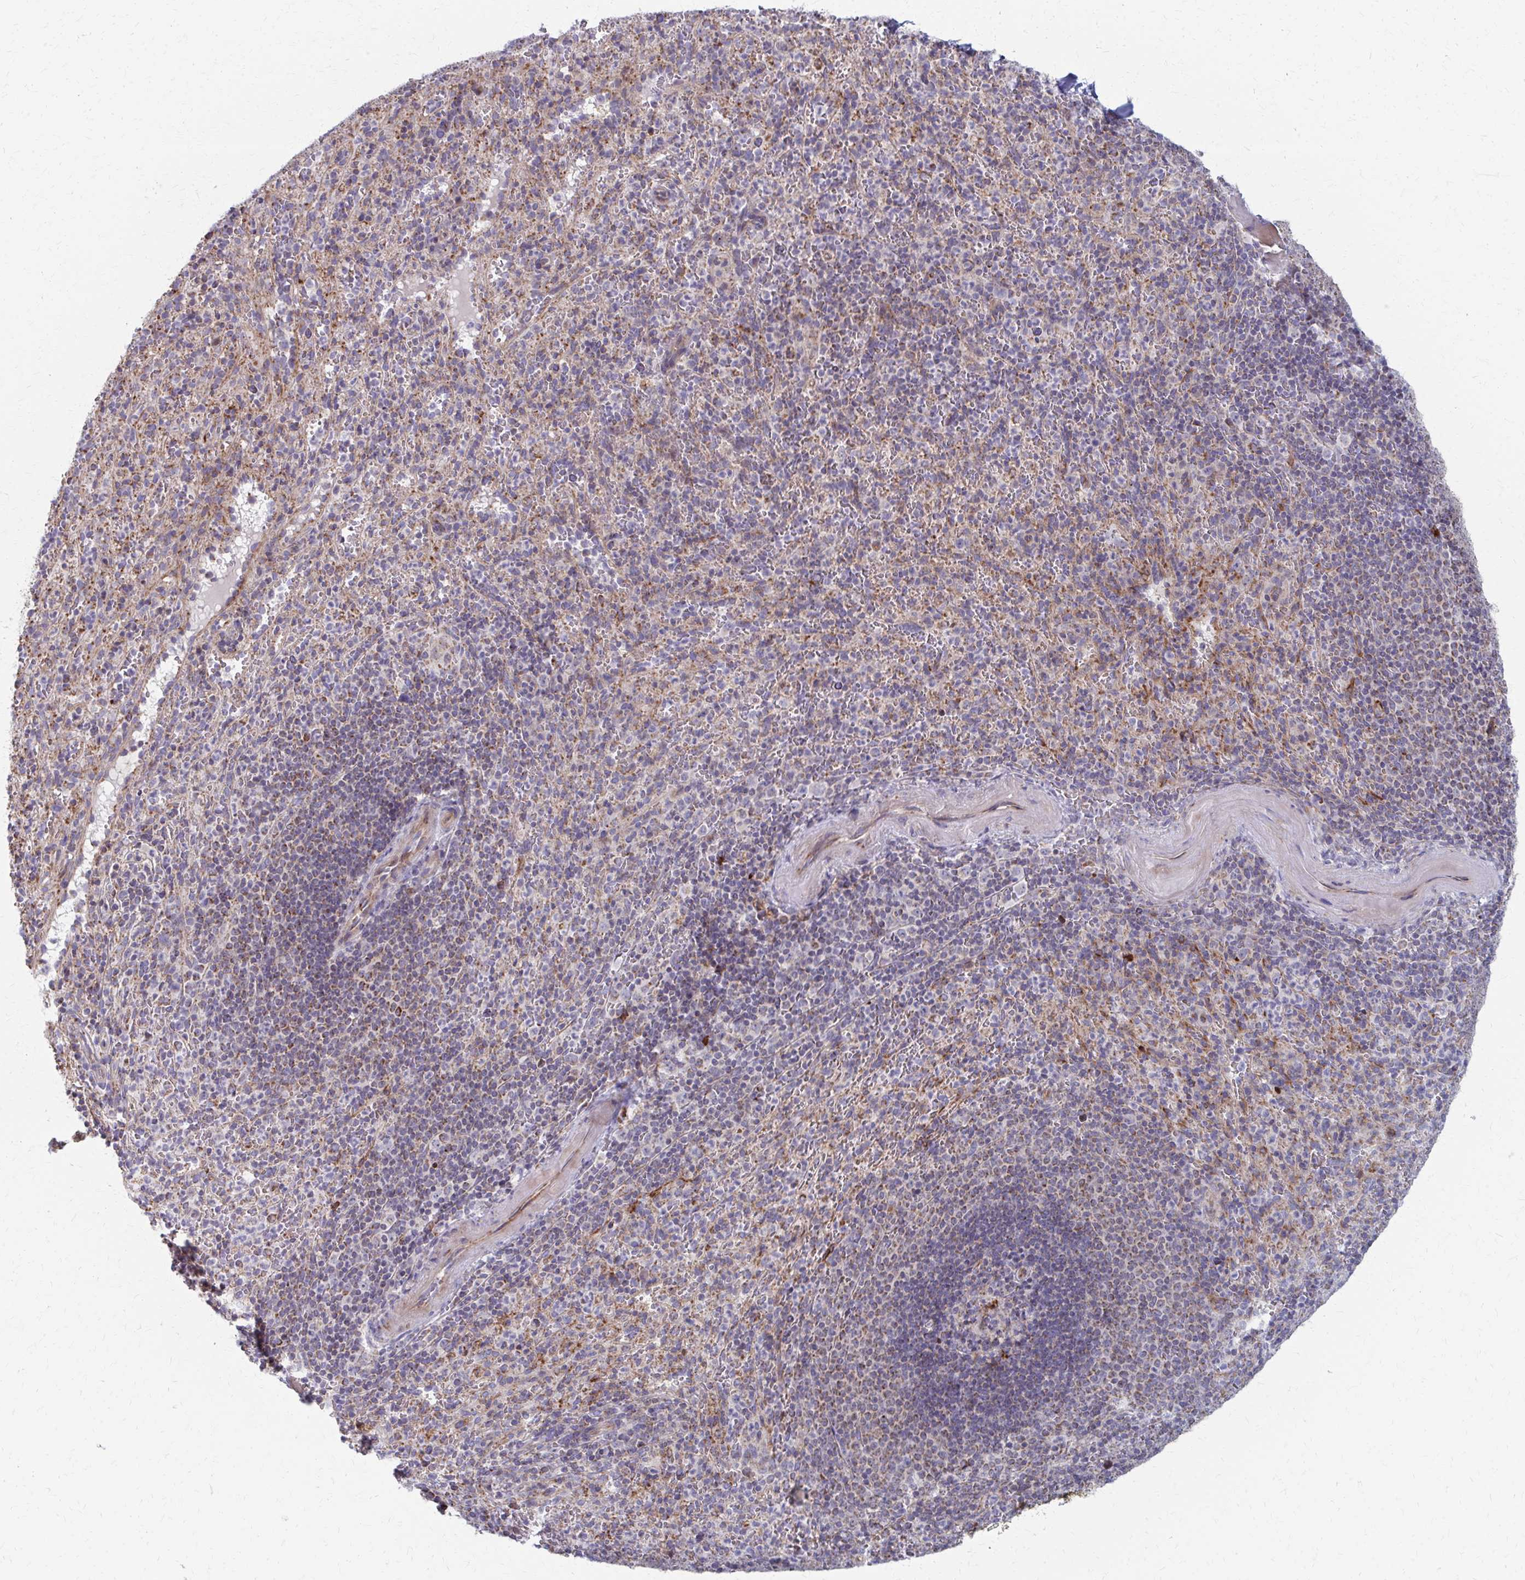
{"staining": {"intensity": "moderate", "quantity": "<25%", "location": "cytoplasmic/membranous"}, "tissue": "spleen", "cell_type": "Cells in red pulp", "image_type": "normal", "snomed": [{"axis": "morphology", "description": "Normal tissue, NOS"}, {"axis": "topography", "description": "Spleen"}], "caption": "An immunohistochemistry photomicrograph of benign tissue is shown. Protein staining in brown shows moderate cytoplasmic/membranous positivity in spleen within cells in red pulp.", "gene": "FAHD1", "patient": {"sex": "male", "age": 57}}